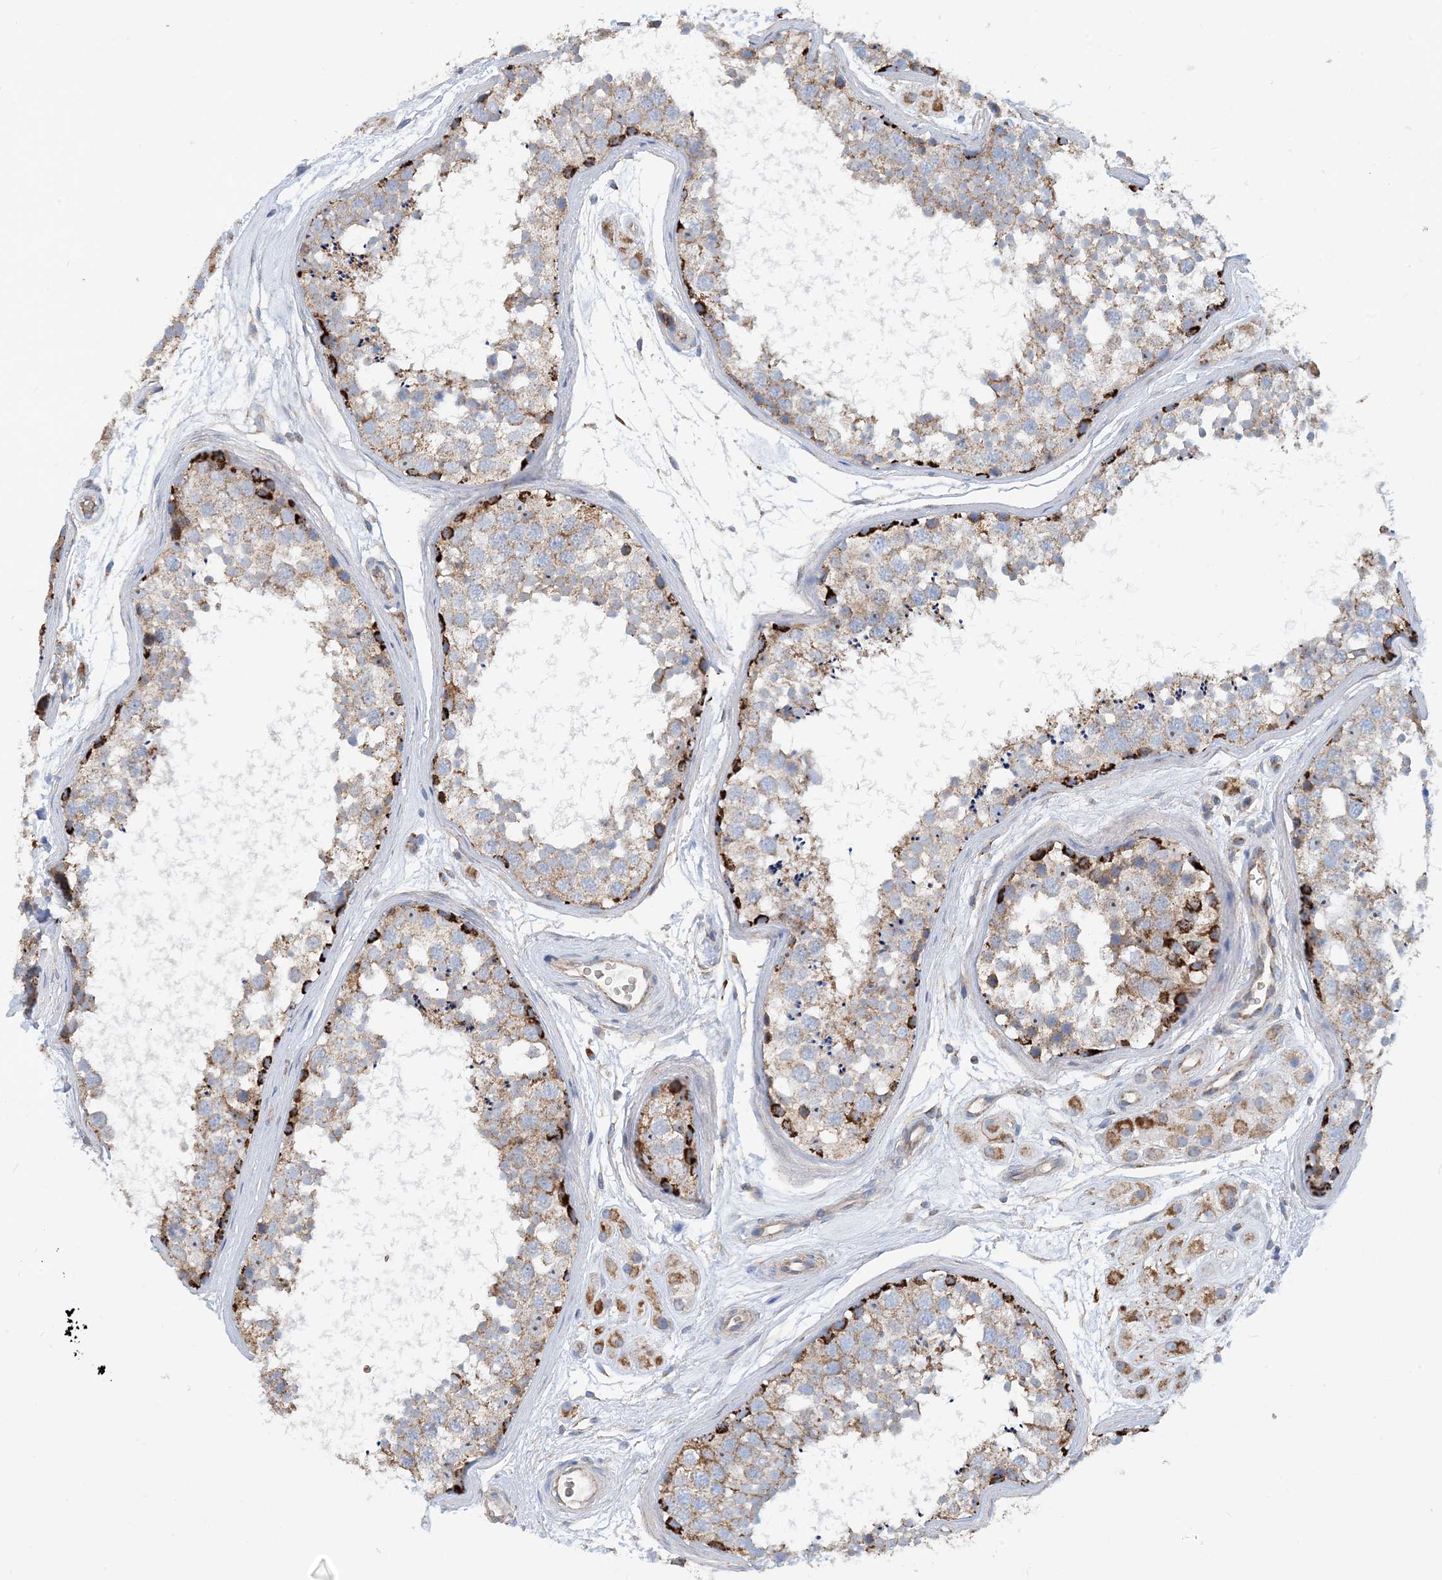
{"staining": {"intensity": "strong", "quantity": "<25%", "location": "cytoplasmic/membranous"}, "tissue": "testis", "cell_type": "Cells in seminiferous ducts", "image_type": "normal", "snomed": [{"axis": "morphology", "description": "Normal tissue, NOS"}, {"axis": "topography", "description": "Testis"}], "caption": "The image displays staining of benign testis, revealing strong cytoplasmic/membranous protein positivity (brown color) within cells in seminiferous ducts.", "gene": "PHOSPHO2", "patient": {"sex": "male", "age": 56}}